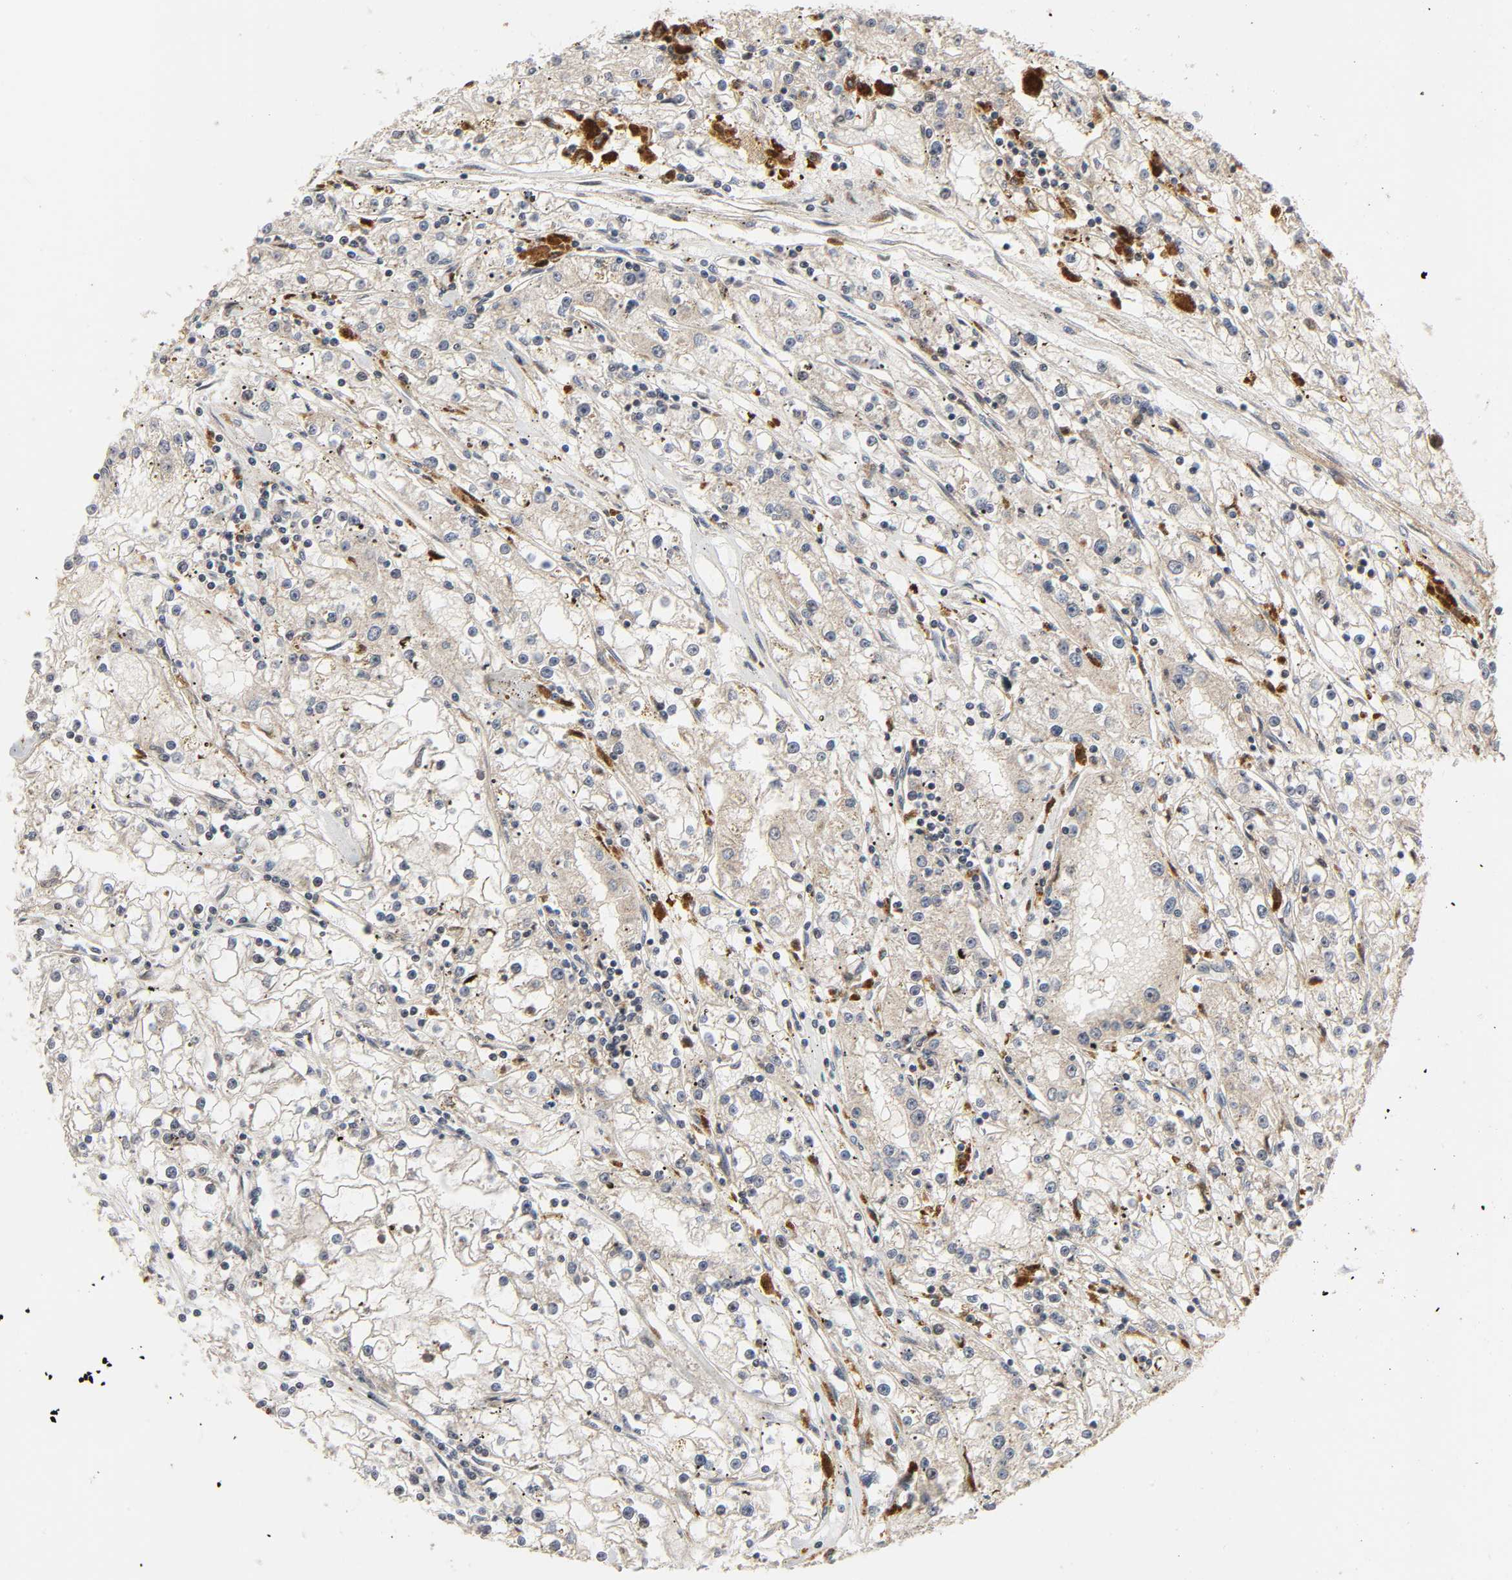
{"staining": {"intensity": "weak", "quantity": "25%-75%", "location": "cytoplasmic/membranous"}, "tissue": "renal cancer", "cell_type": "Tumor cells", "image_type": "cancer", "snomed": [{"axis": "morphology", "description": "Adenocarcinoma, NOS"}, {"axis": "topography", "description": "Kidney"}], "caption": "Renal cancer (adenocarcinoma) stained with a protein marker exhibits weak staining in tumor cells.", "gene": "CHUK", "patient": {"sex": "male", "age": 56}}